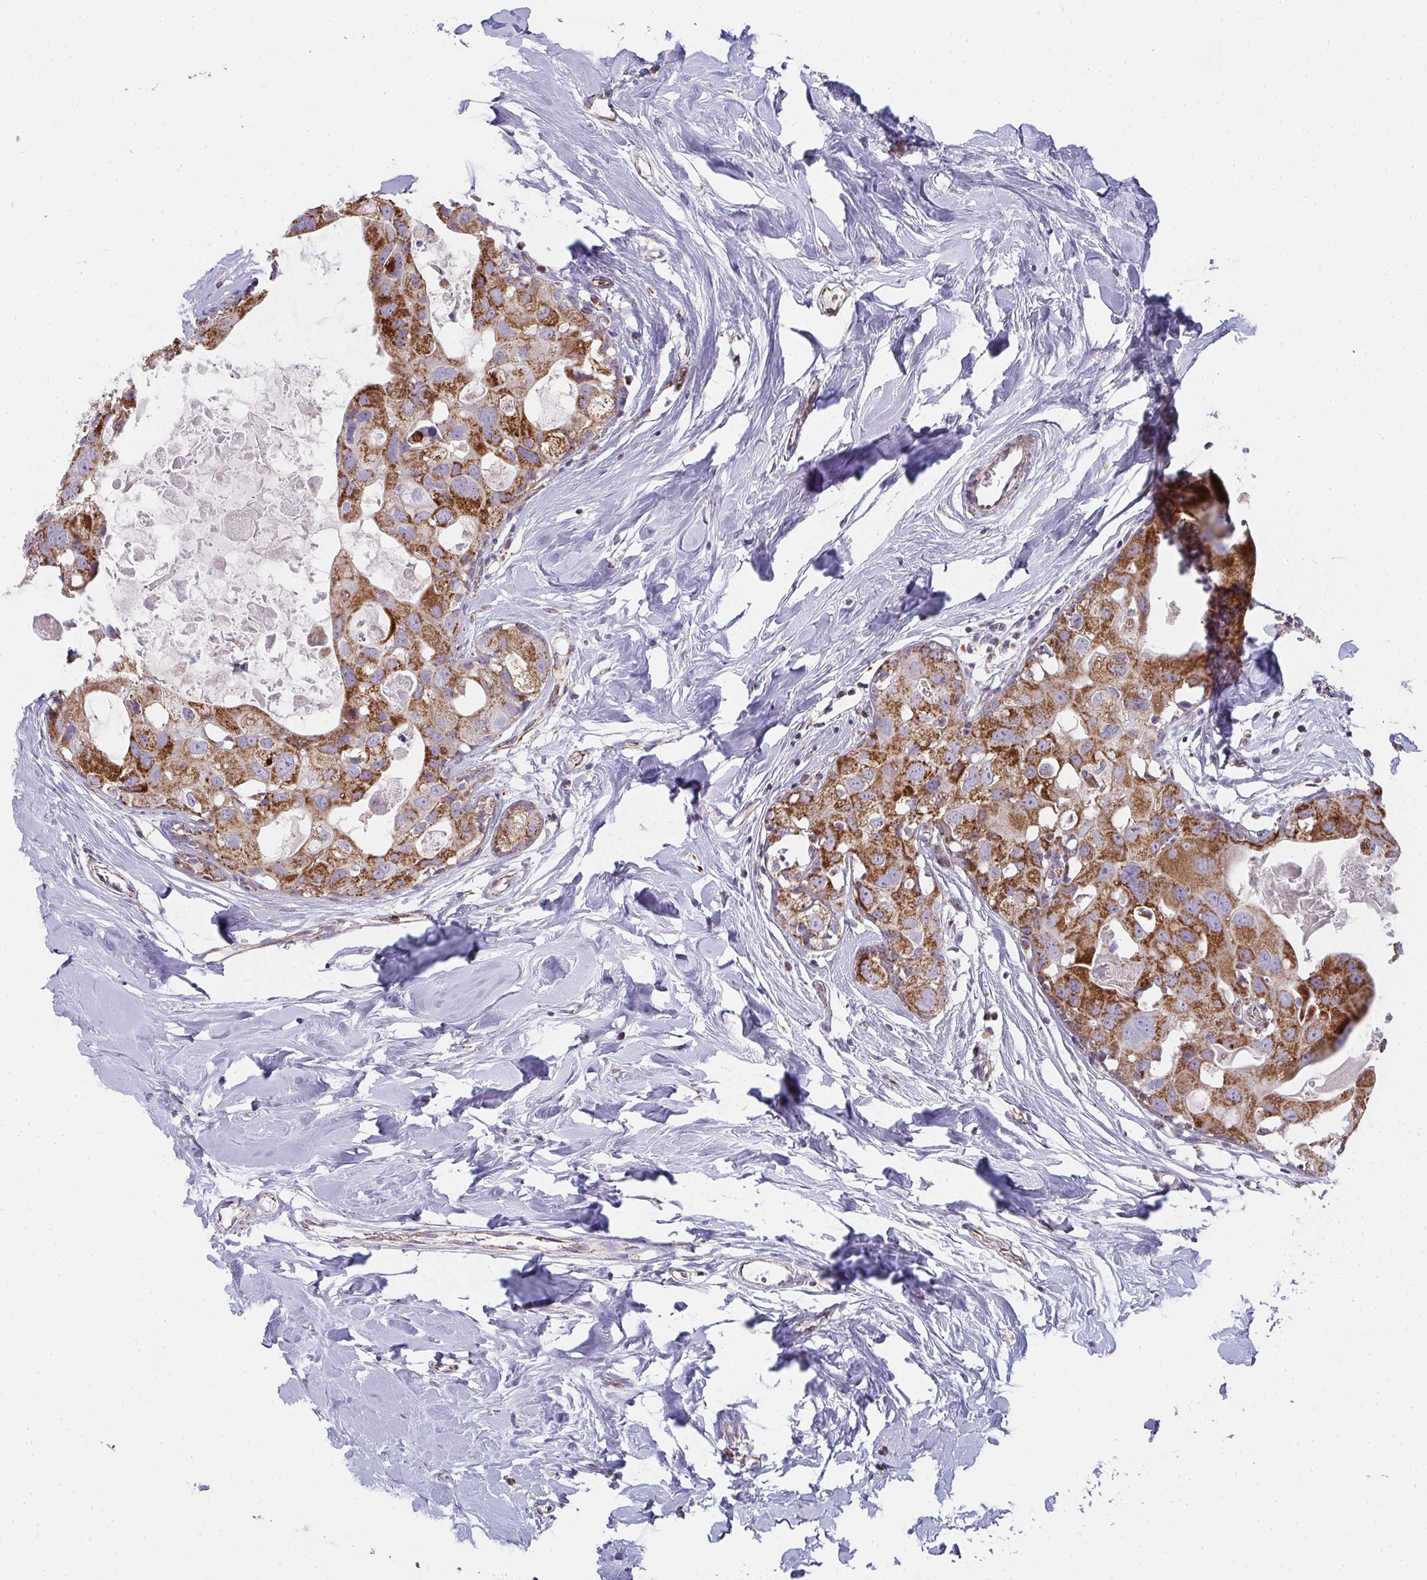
{"staining": {"intensity": "strong", "quantity": ">75%", "location": "cytoplasmic/membranous"}, "tissue": "breast cancer", "cell_type": "Tumor cells", "image_type": "cancer", "snomed": [{"axis": "morphology", "description": "Duct carcinoma"}, {"axis": "topography", "description": "Breast"}], "caption": "Human breast infiltrating ductal carcinoma stained with a brown dye reveals strong cytoplasmic/membranous positive staining in about >75% of tumor cells.", "gene": "FAHD1", "patient": {"sex": "female", "age": 43}}